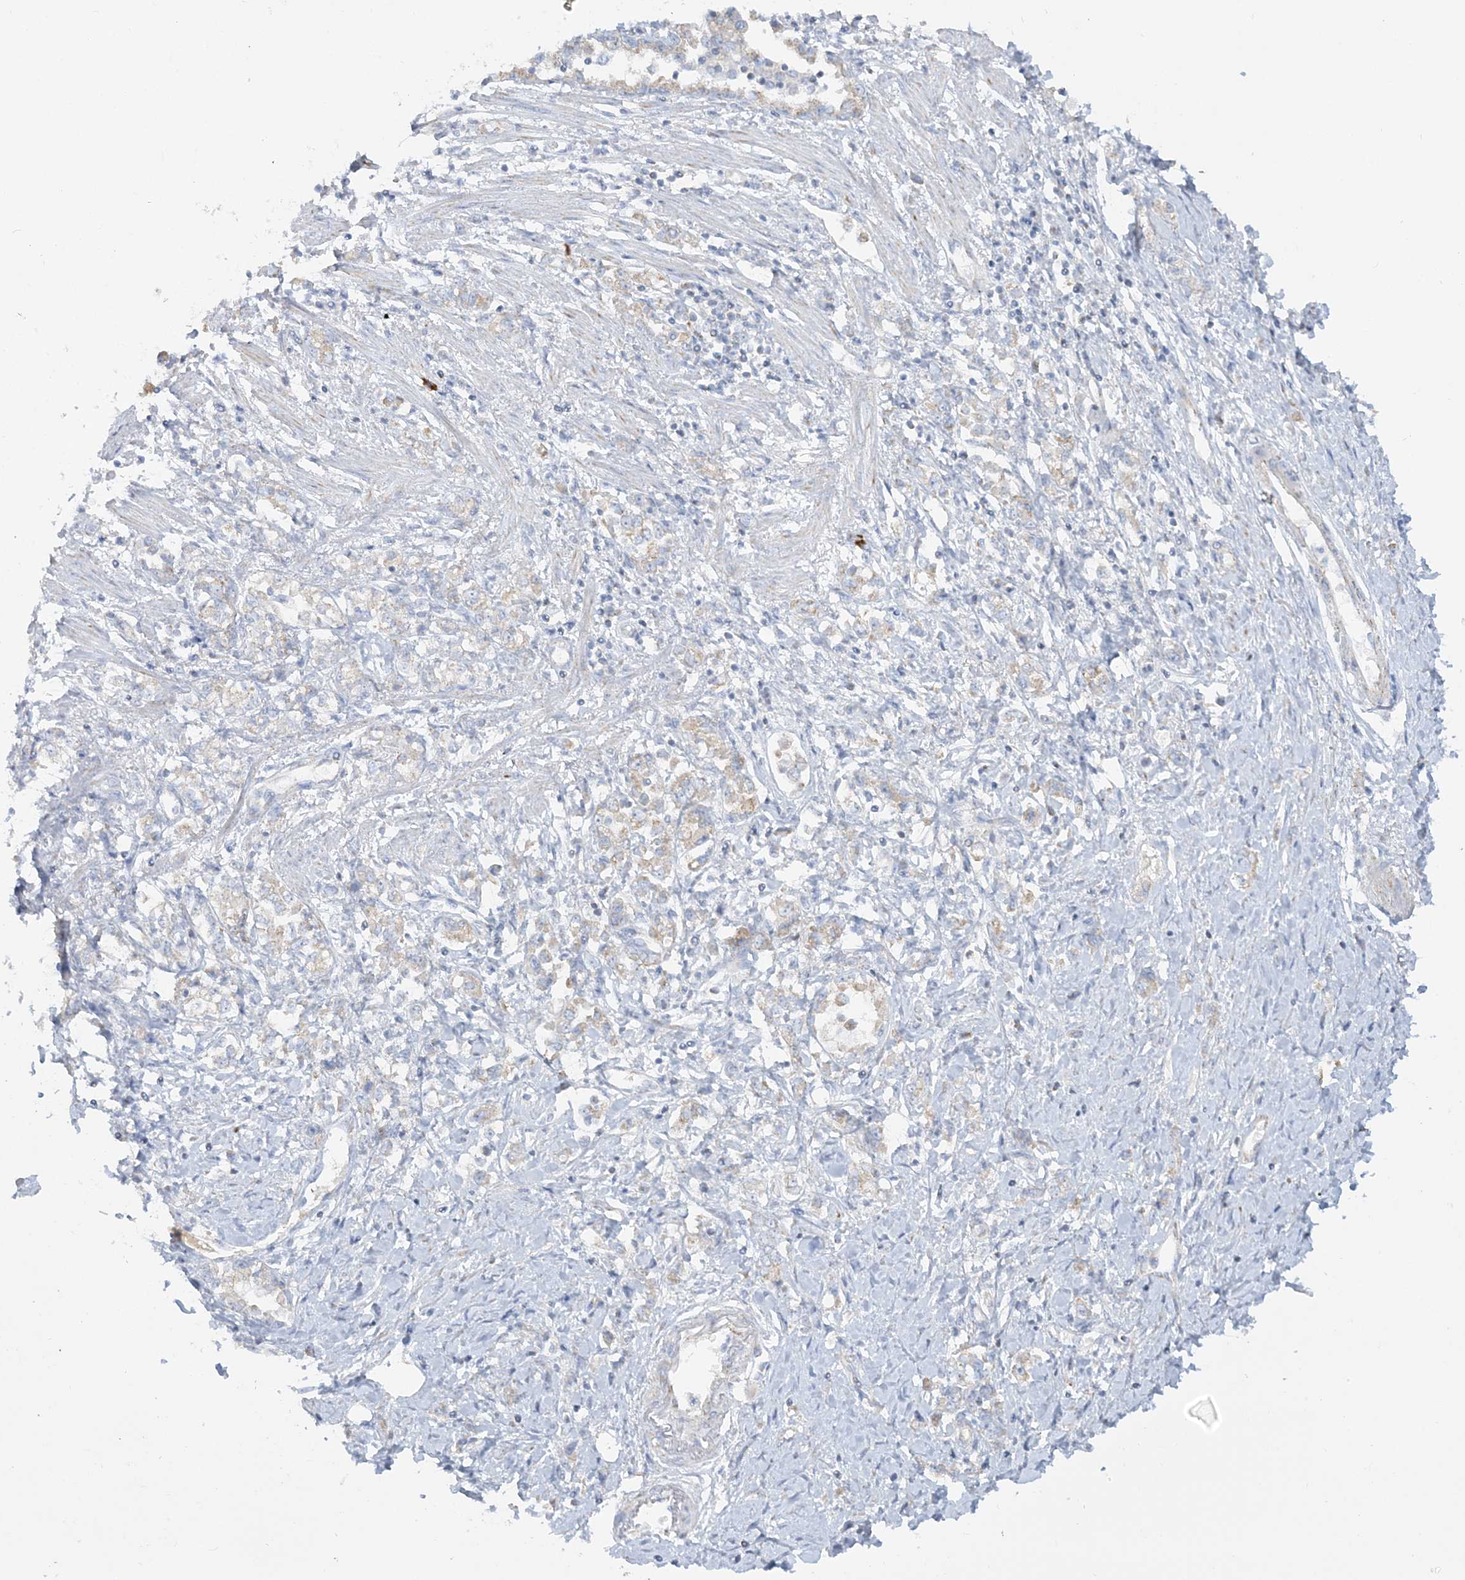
{"staining": {"intensity": "negative", "quantity": "none", "location": "none"}, "tissue": "stomach cancer", "cell_type": "Tumor cells", "image_type": "cancer", "snomed": [{"axis": "morphology", "description": "Adenocarcinoma, NOS"}, {"axis": "topography", "description": "Stomach"}], "caption": "Human adenocarcinoma (stomach) stained for a protein using immunohistochemistry (IHC) exhibits no expression in tumor cells.", "gene": "TBC1D14", "patient": {"sex": "female", "age": 76}}